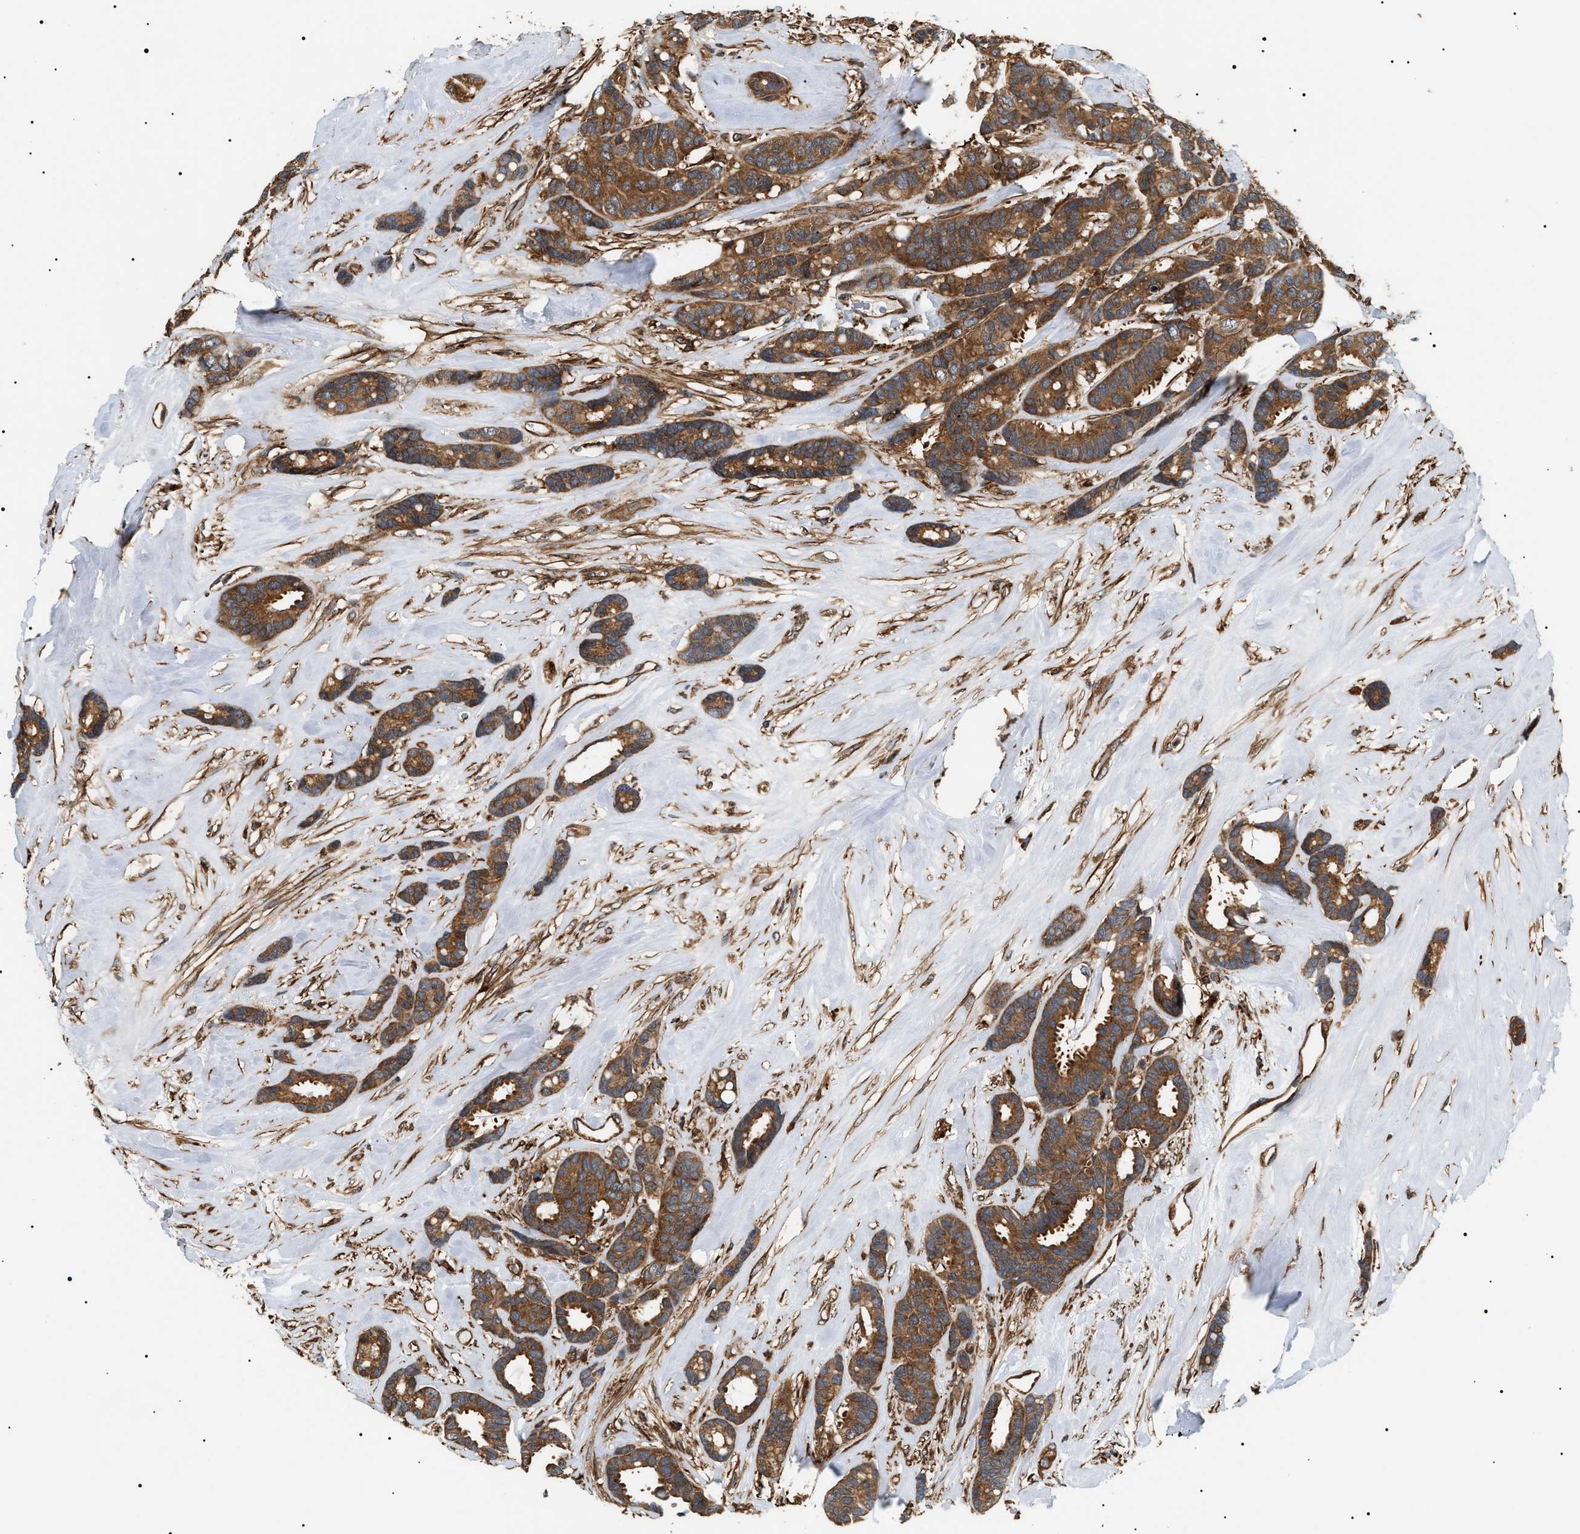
{"staining": {"intensity": "strong", "quantity": ">75%", "location": "cytoplasmic/membranous"}, "tissue": "breast cancer", "cell_type": "Tumor cells", "image_type": "cancer", "snomed": [{"axis": "morphology", "description": "Duct carcinoma"}, {"axis": "topography", "description": "Breast"}], "caption": "IHC photomicrograph of breast invasive ductal carcinoma stained for a protein (brown), which exhibits high levels of strong cytoplasmic/membranous positivity in approximately >75% of tumor cells.", "gene": "SH3GLB2", "patient": {"sex": "female", "age": 87}}